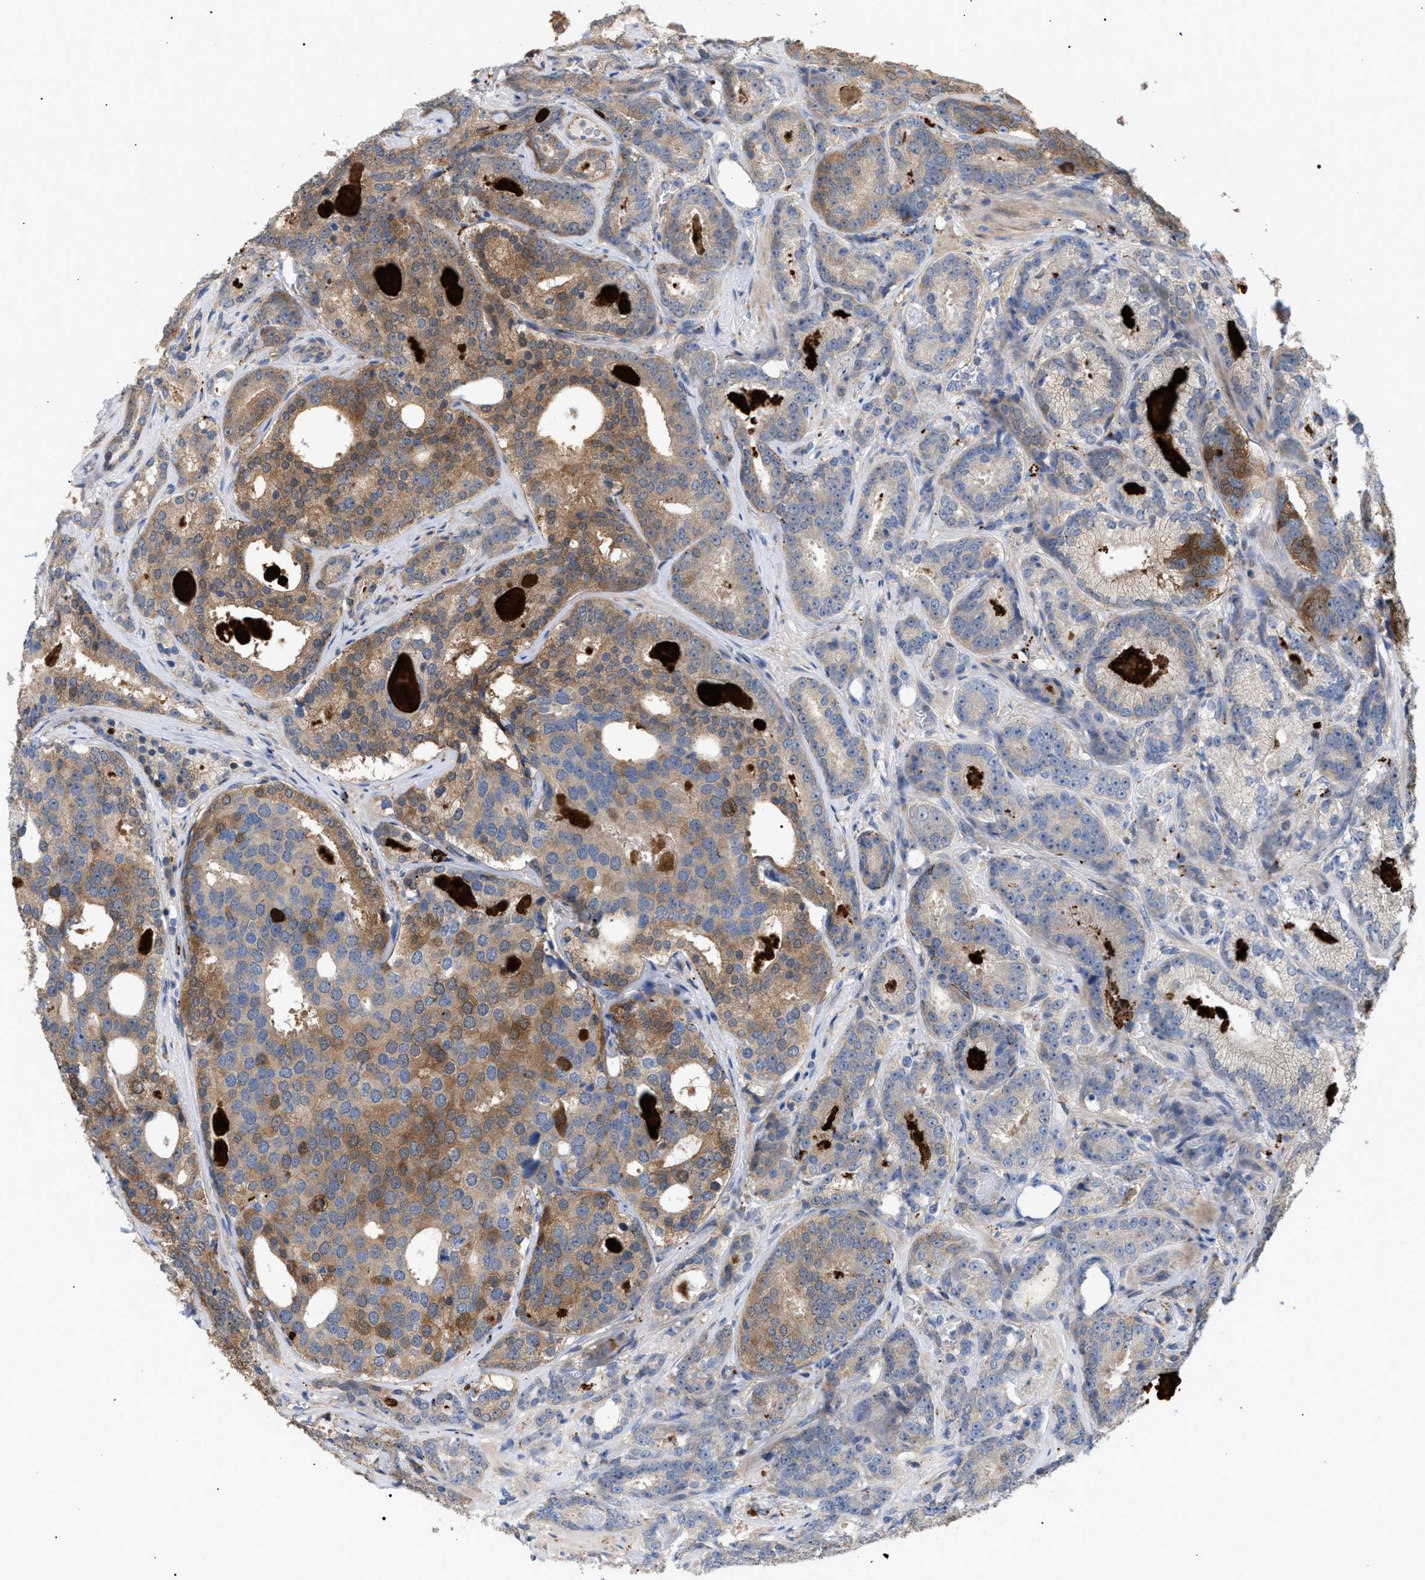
{"staining": {"intensity": "moderate", "quantity": "25%-75%", "location": "cytoplasmic/membranous"}, "tissue": "prostate cancer", "cell_type": "Tumor cells", "image_type": "cancer", "snomed": [{"axis": "morphology", "description": "Adenocarcinoma, High grade"}, {"axis": "topography", "description": "Prostate"}], "caption": "IHC staining of prostate adenocarcinoma (high-grade), which shows medium levels of moderate cytoplasmic/membranous expression in about 25%-75% of tumor cells indicating moderate cytoplasmic/membranous protein expression. The staining was performed using DAB (3,3'-diaminobenzidine) (brown) for protein detection and nuclei were counterstained in hematoxylin (blue).", "gene": "MBTD1", "patient": {"sex": "male", "age": 60}}